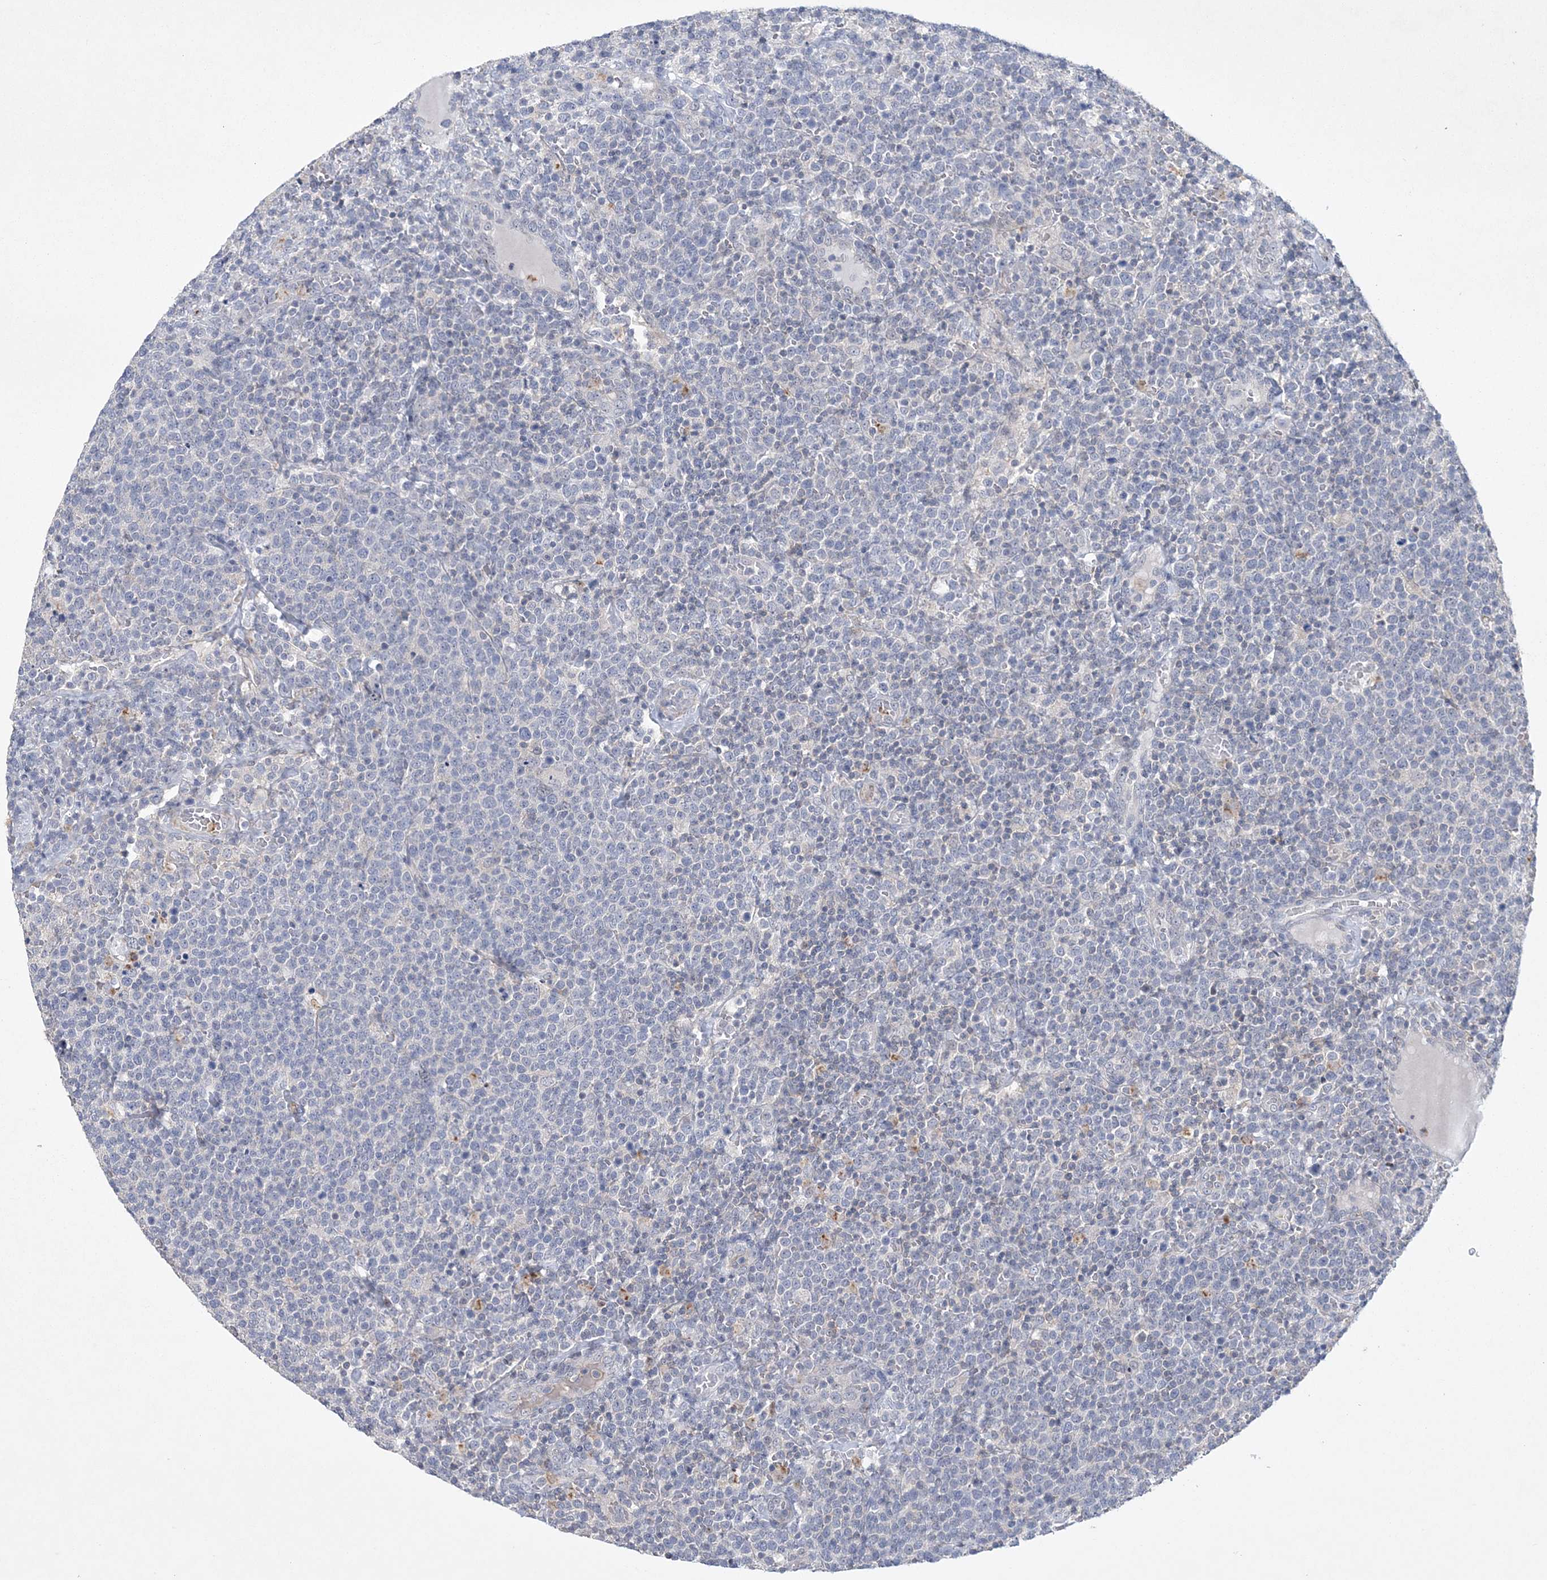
{"staining": {"intensity": "negative", "quantity": "none", "location": "none"}, "tissue": "lymphoma", "cell_type": "Tumor cells", "image_type": "cancer", "snomed": [{"axis": "morphology", "description": "Malignant lymphoma, non-Hodgkin's type, High grade"}, {"axis": "topography", "description": "Lymph node"}], "caption": "There is no significant positivity in tumor cells of lymphoma. (DAB immunohistochemistry (IHC) with hematoxylin counter stain).", "gene": "DPCD", "patient": {"sex": "male", "age": 61}}